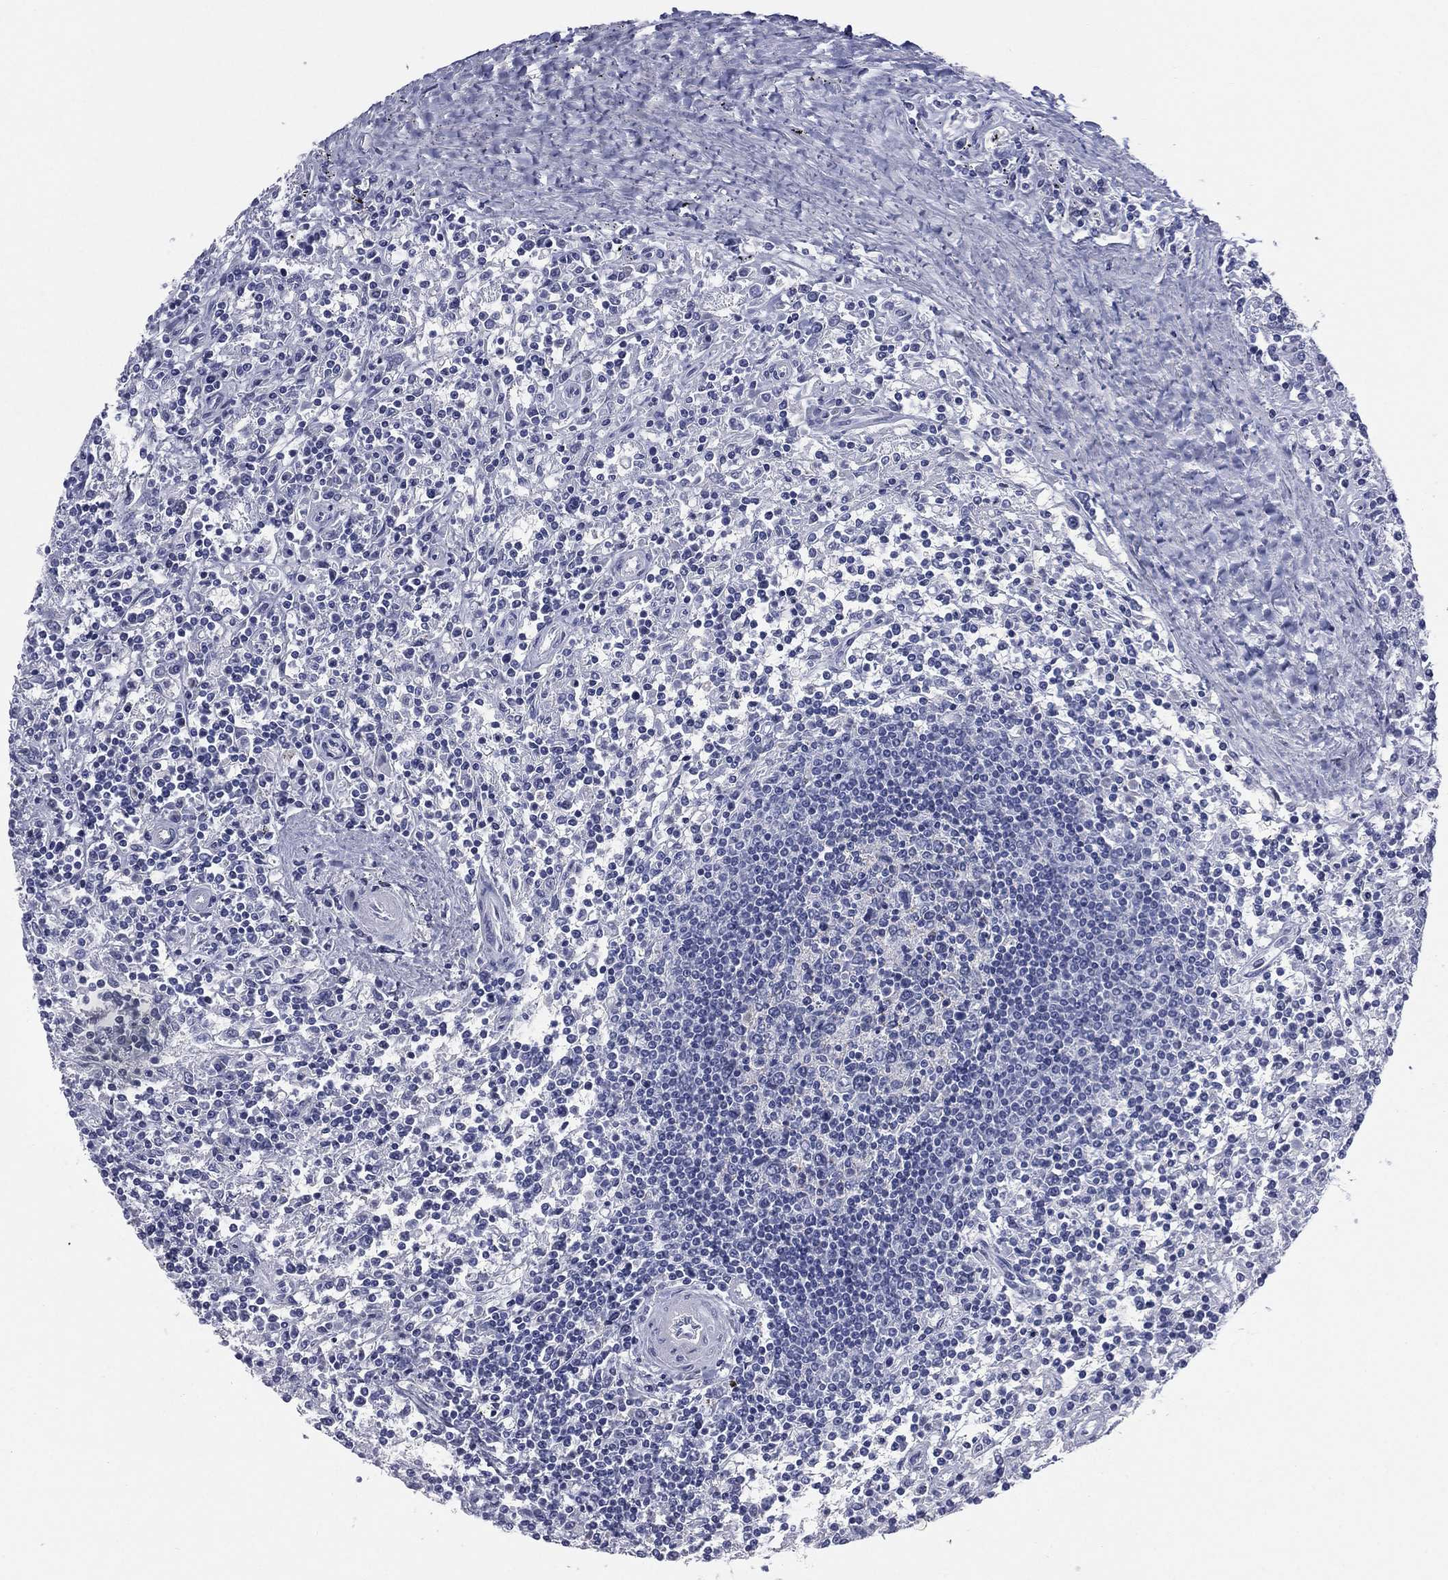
{"staining": {"intensity": "negative", "quantity": "none", "location": "none"}, "tissue": "lymphoma", "cell_type": "Tumor cells", "image_type": "cancer", "snomed": [{"axis": "morphology", "description": "Malignant lymphoma, non-Hodgkin's type, Low grade"}, {"axis": "topography", "description": "Spleen"}], "caption": "Immunohistochemistry (IHC) of human low-grade malignant lymphoma, non-Hodgkin's type shows no expression in tumor cells. Nuclei are stained in blue.", "gene": "MLN", "patient": {"sex": "male", "age": 62}}